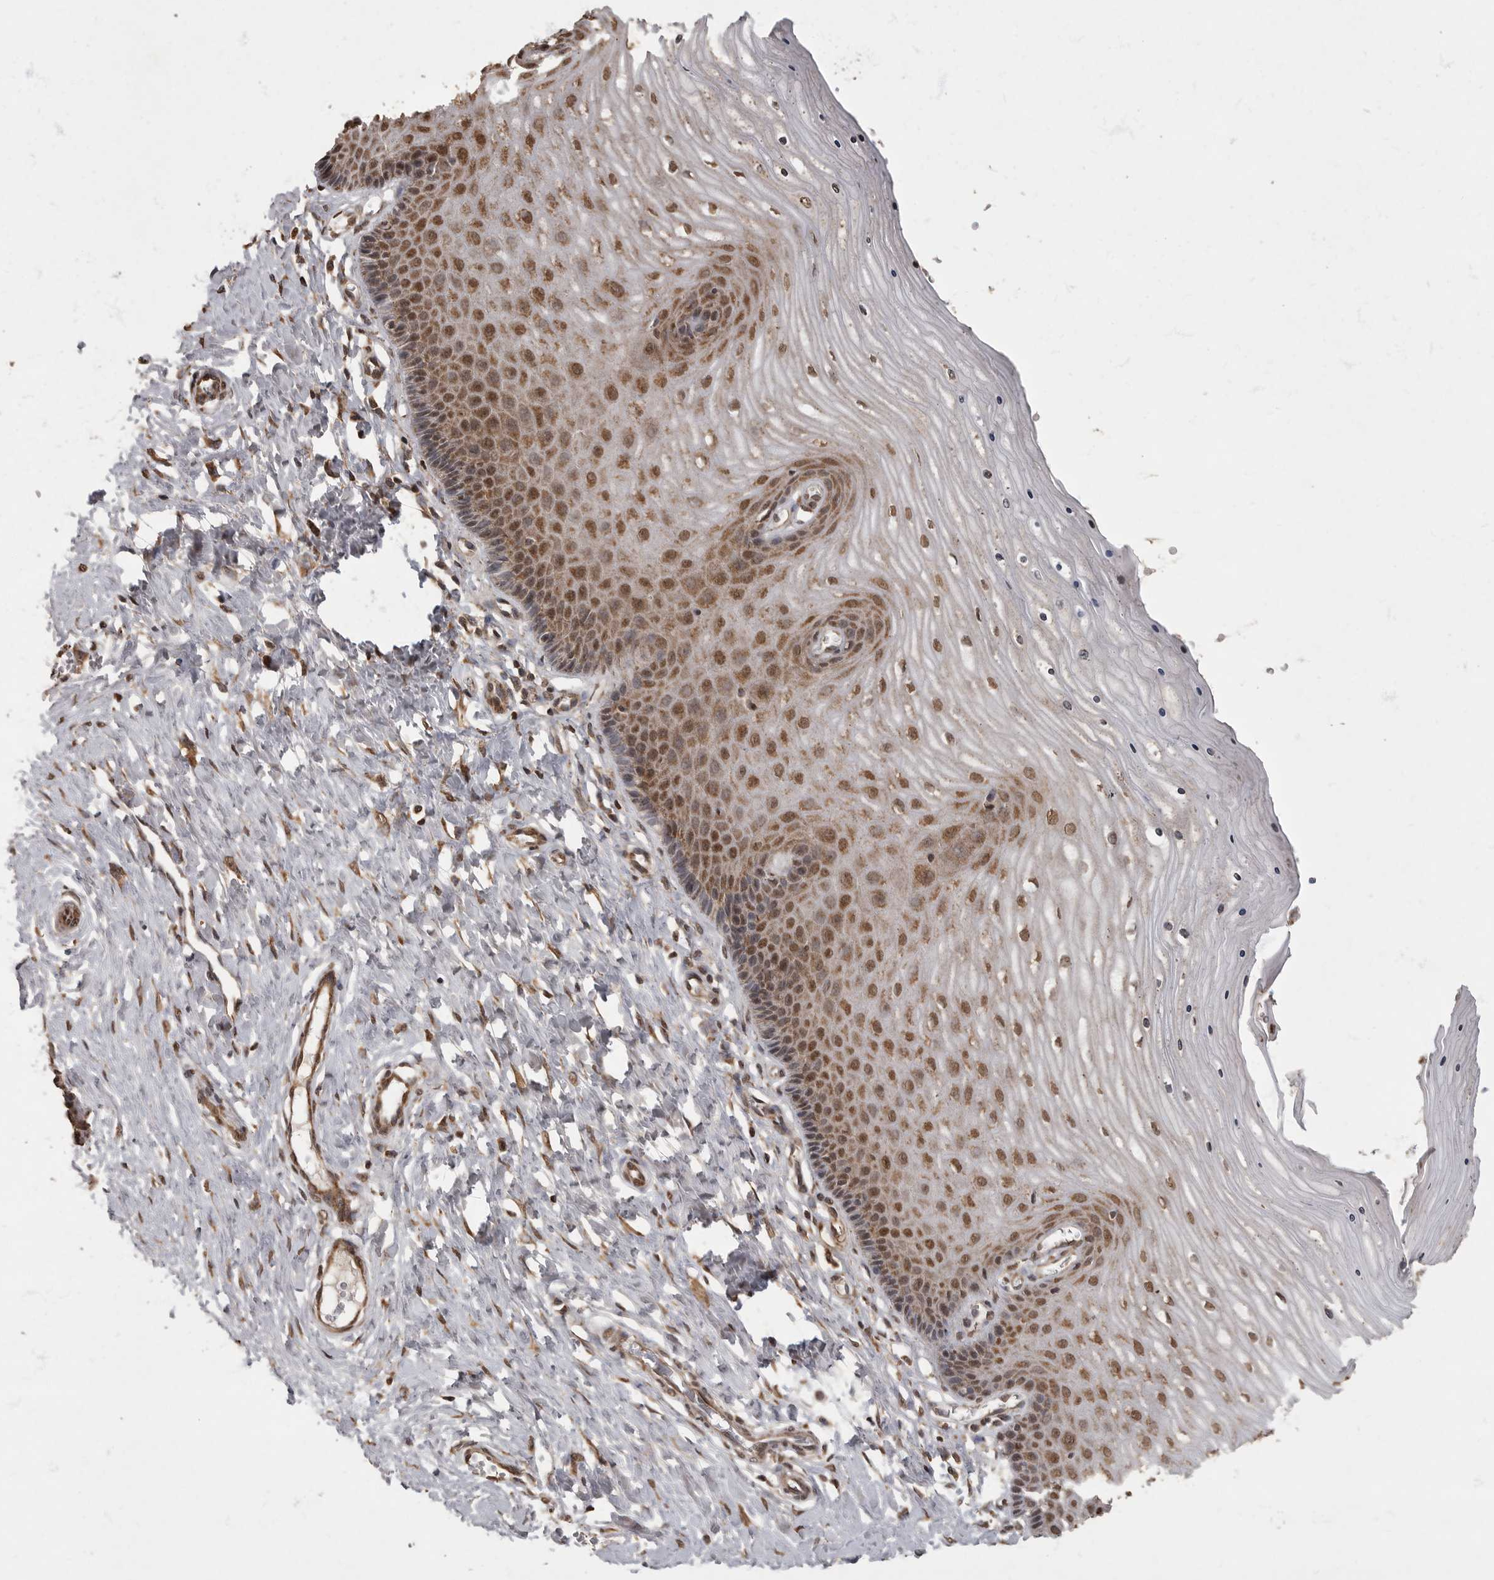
{"staining": {"intensity": "weak", "quantity": ">75%", "location": "cytoplasmic/membranous"}, "tissue": "cervix", "cell_type": "Glandular cells", "image_type": "normal", "snomed": [{"axis": "morphology", "description": "Normal tissue, NOS"}, {"axis": "topography", "description": "Cervix"}], "caption": "IHC of unremarkable cervix exhibits low levels of weak cytoplasmic/membranous staining in about >75% of glandular cells. The staining is performed using DAB brown chromogen to label protein expression. The nuclei are counter-stained blue using hematoxylin.", "gene": "MAFG", "patient": {"sex": "female", "age": 55}}